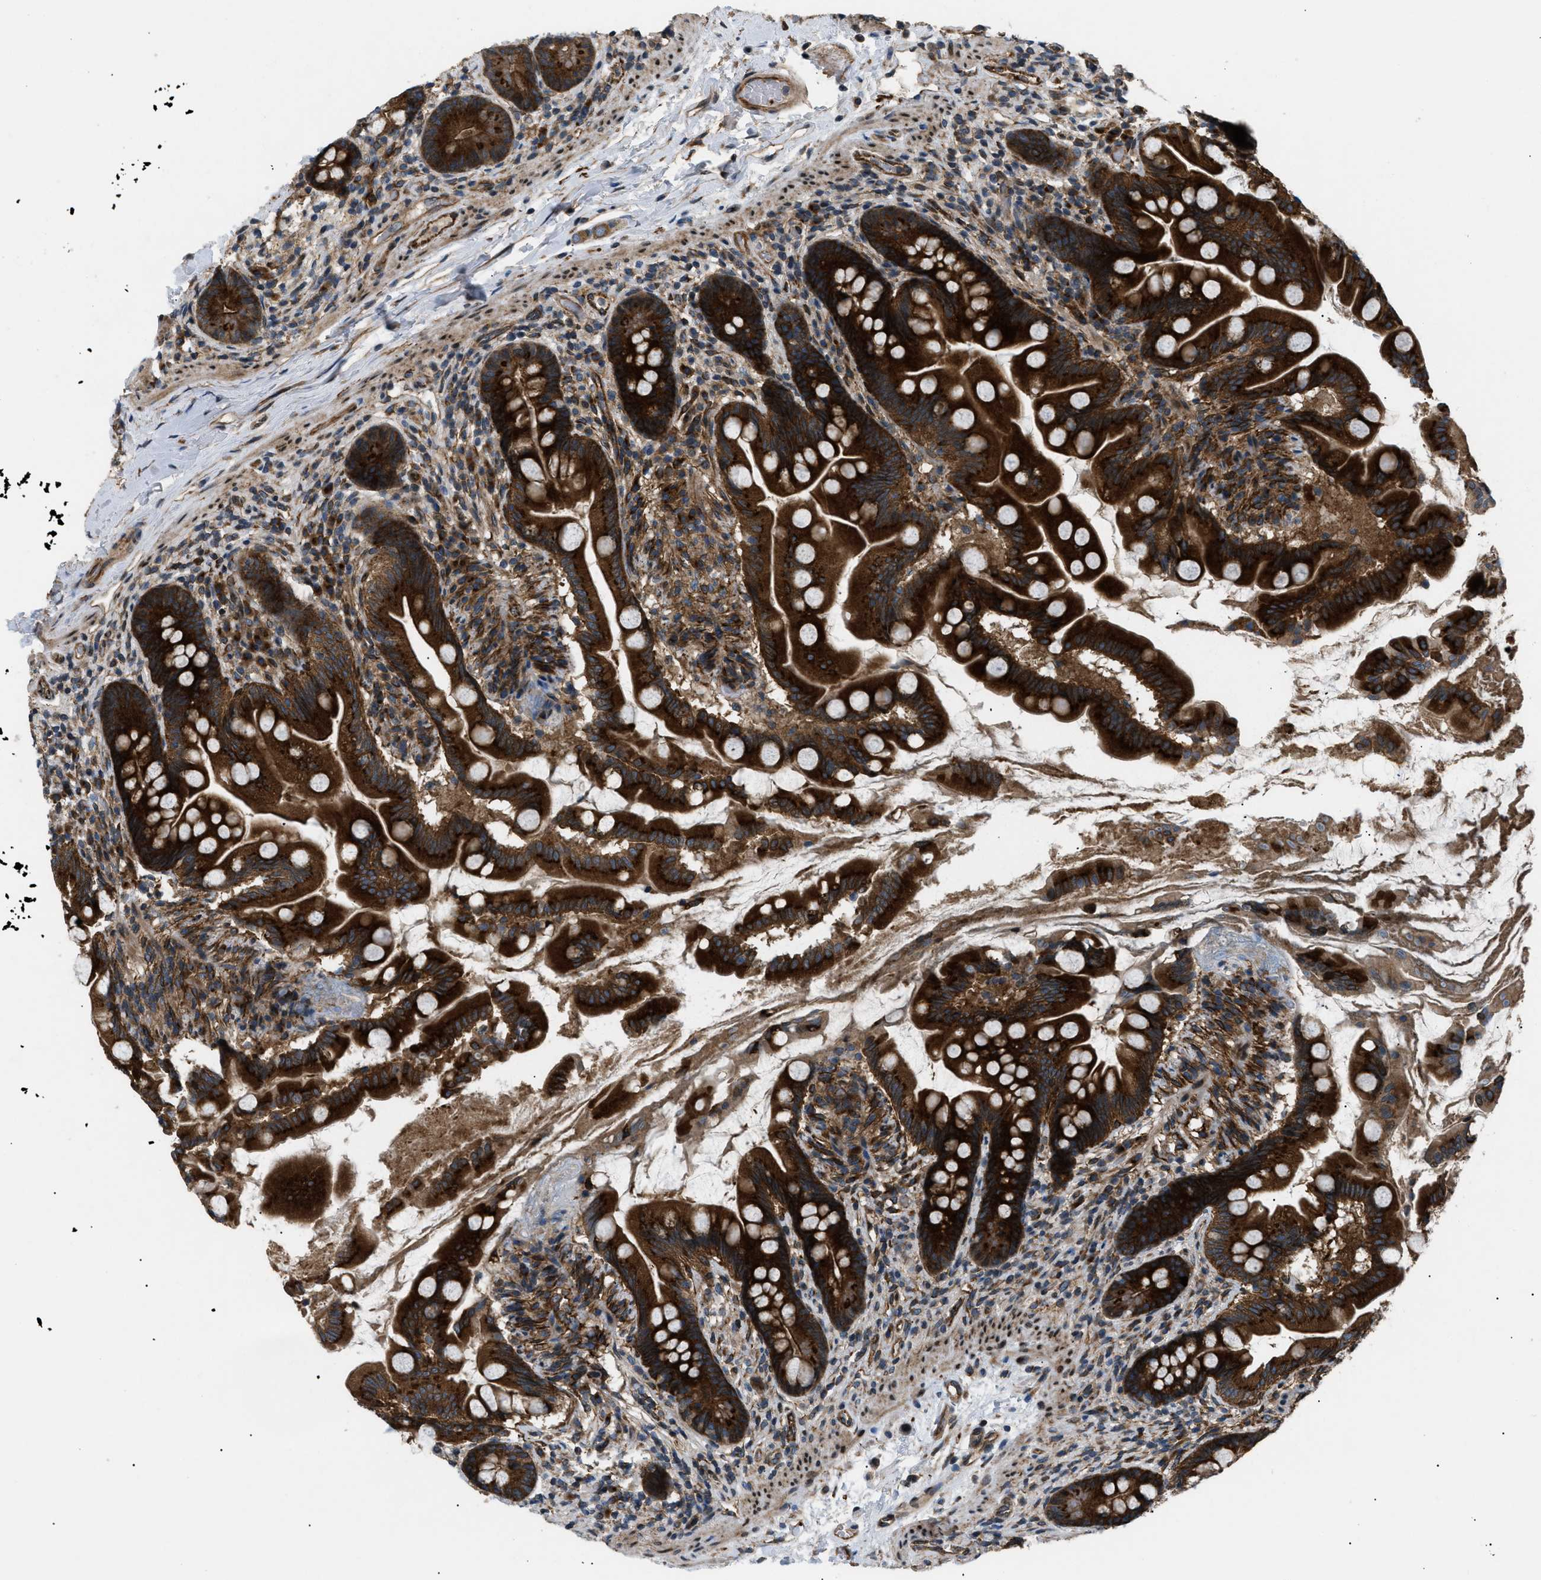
{"staining": {"intensity": "strong", "quantity": ">75%", "location": "cytoplasmic/membranous"}, "tissue": "small intestine", "cell_type": "Glandular cells", "image_type": "normal", "snomed": [{"axis": "morphology", "description": "Normal tissue, NOS"}, {"axis": "topography", "description": "Small intestine"}], "caption": "DAB (3,3'-diaminobenzidine) immunohistochemical staining of unremarkable human small intestine reveals strong cytoplasmic/membranous protein positivity in about >75% of glandular cells. The staining is performed using DAB (3,3'-diaminobenzidine) brown chromogen to label protein expression. The nuclei are counter-stained blue using hematoxylin.", "gene": "LYSMD3", "patient": {"sex": "female", "age": 56}}